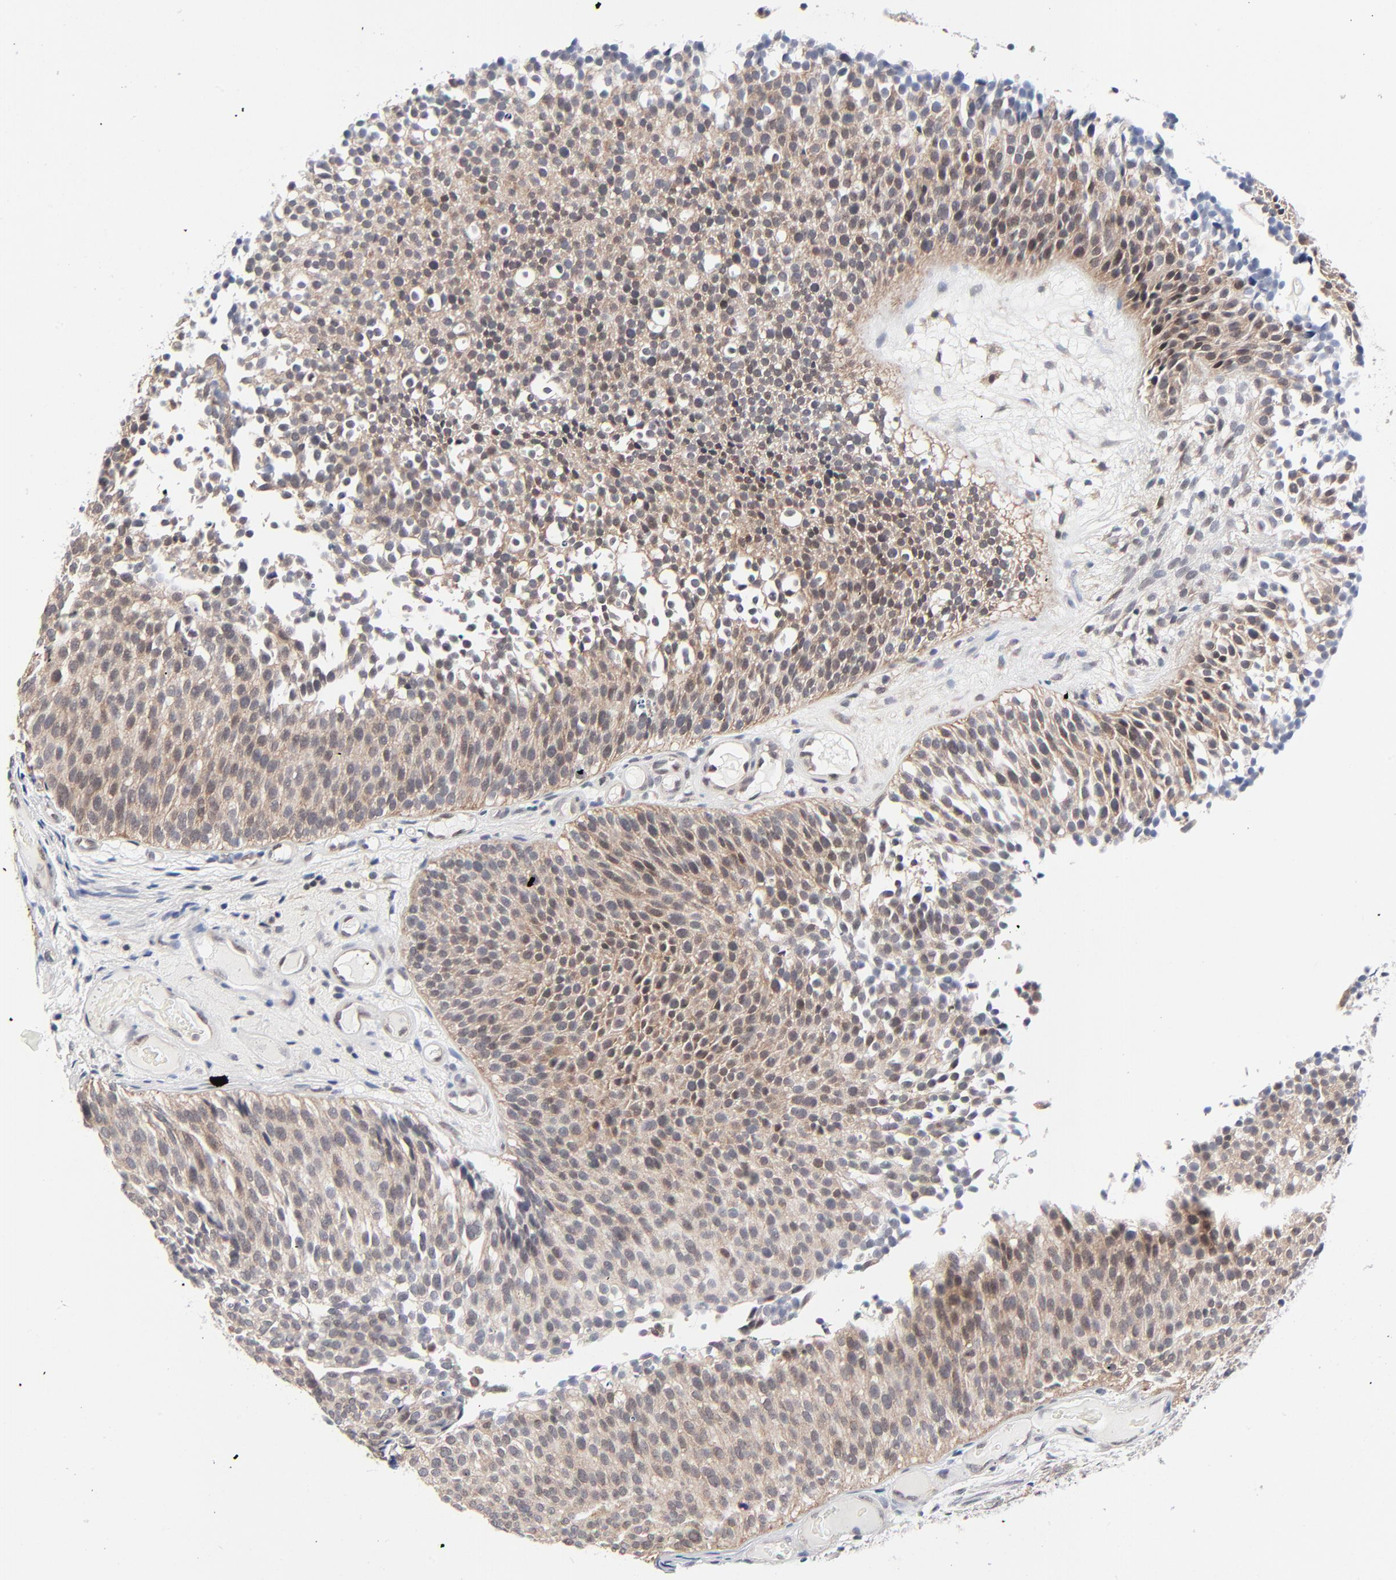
{"staining": {"intensity": "weak", "quantity": ">75%", "location": "cytoplasmic/membranous"}, "tissue": "urothelial cancer", "cell_type": "Tumor cells", "image_type": "cancer", "snomed": [{"axis": "morphology", "description": "Urothelial carcinoma, Low grade"}, {"axis": "topography", "description": "Urinary bladder"}], "caption": "Protein staining by immunohistochemistry reveals weak cytoplasmic/membranous expression in about >75% of tumor cells in urothelial carcinoma (low-grade).", "gene": "RPS6KB1", "patient": {"sex": "male", "age": 85}}